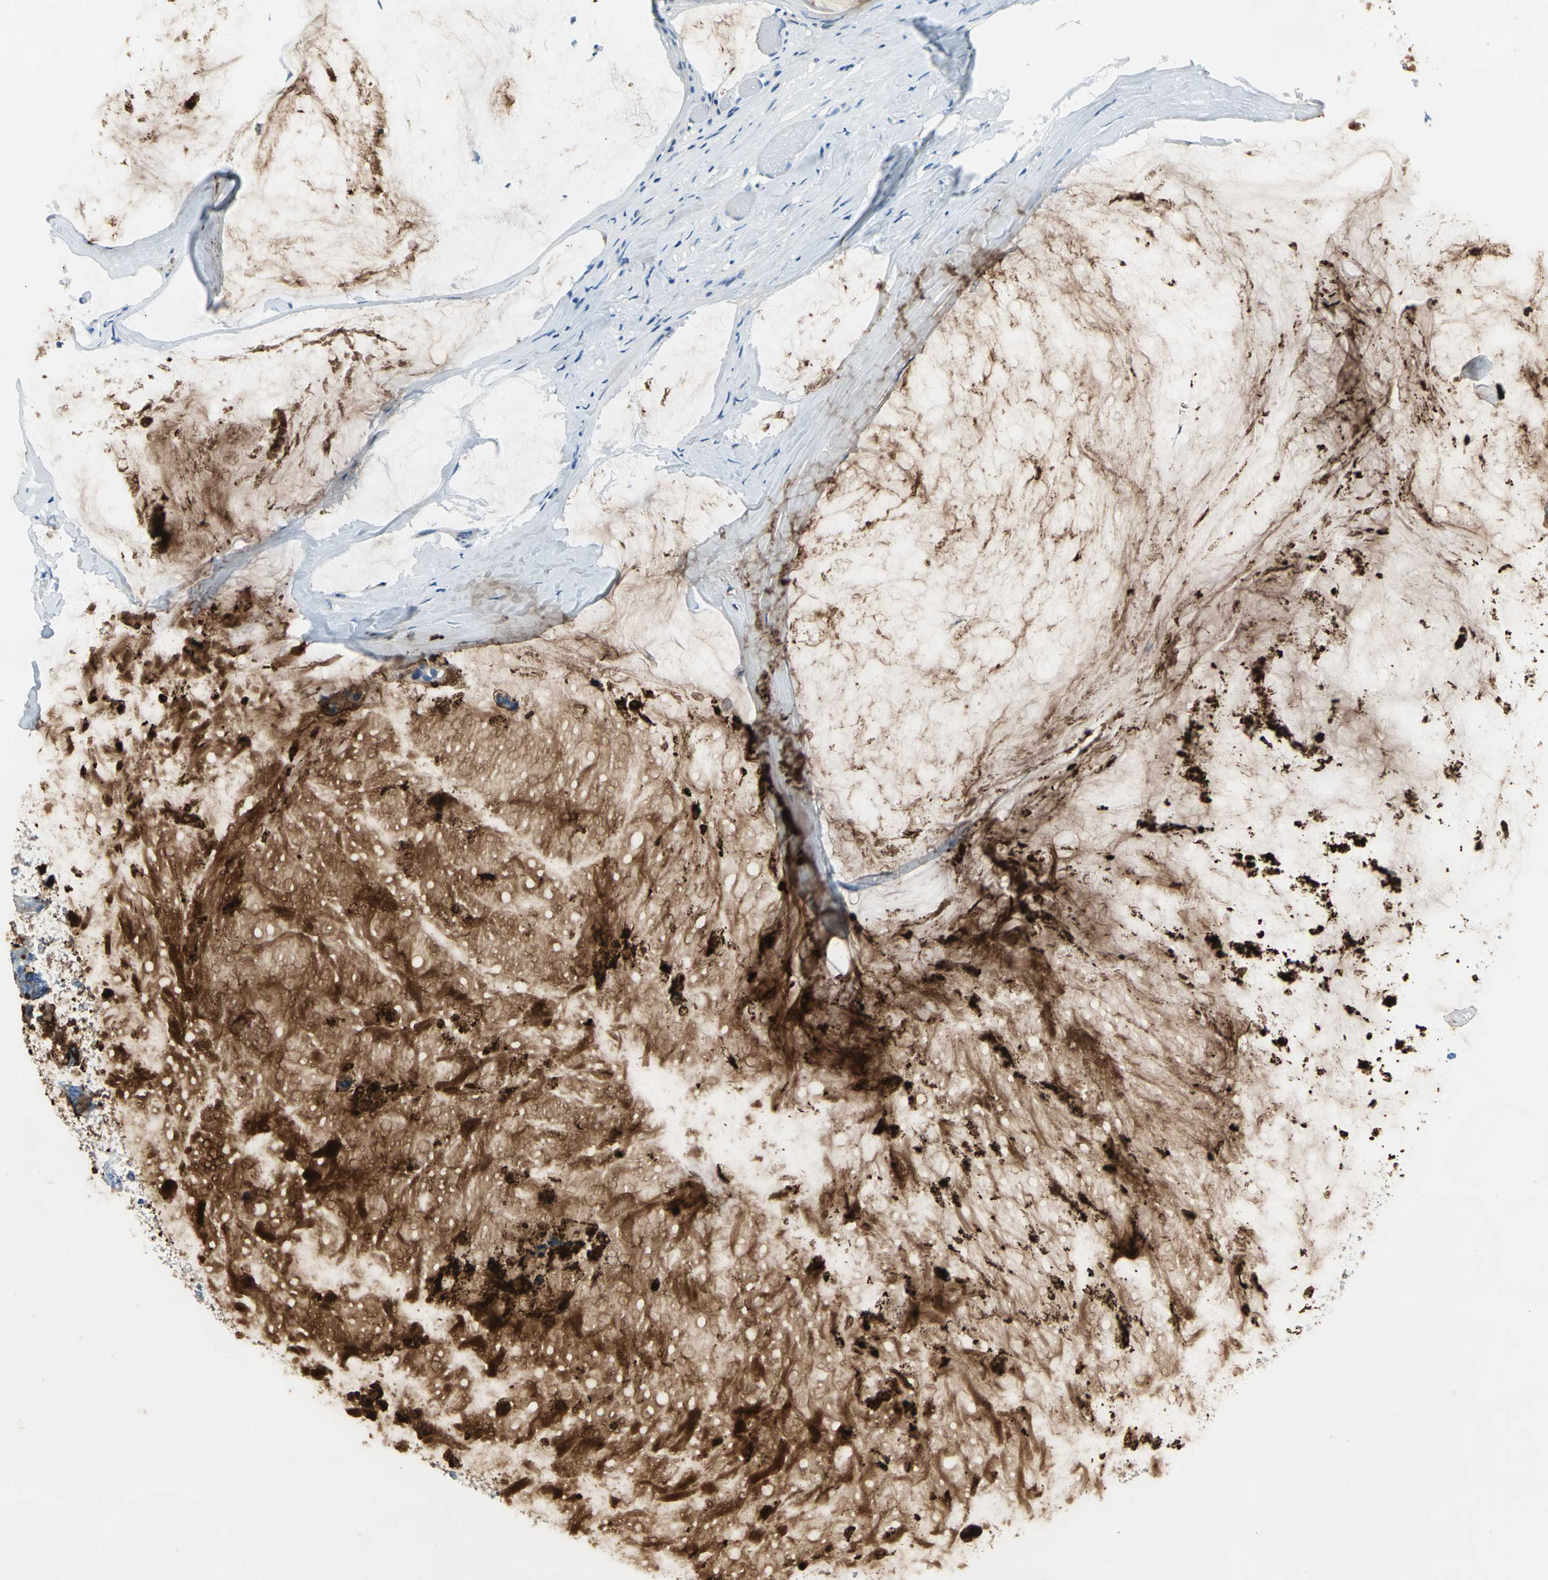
{"staining": {"intensity": "strong", "quantity": "25%-75%", "location": "cytoplasmic/membranous"}, "tissue": "ovarian cancer", "cell_type": "Tumor cells", "image_type": "cancer", "snomed": [{"axis": "morphology", "description": "Cystadenocarcinoma, mucinous, NOS"}, {"axis": "topography", "description": "Ovary"}], "caption": "A histopathology image of ovarian cancer stained for a protein exhibits strong cytoplasmic/membranous brown staining in tumor cells.", "gene": "MUC4", "patient": {"sex": "female", "age": 39}}